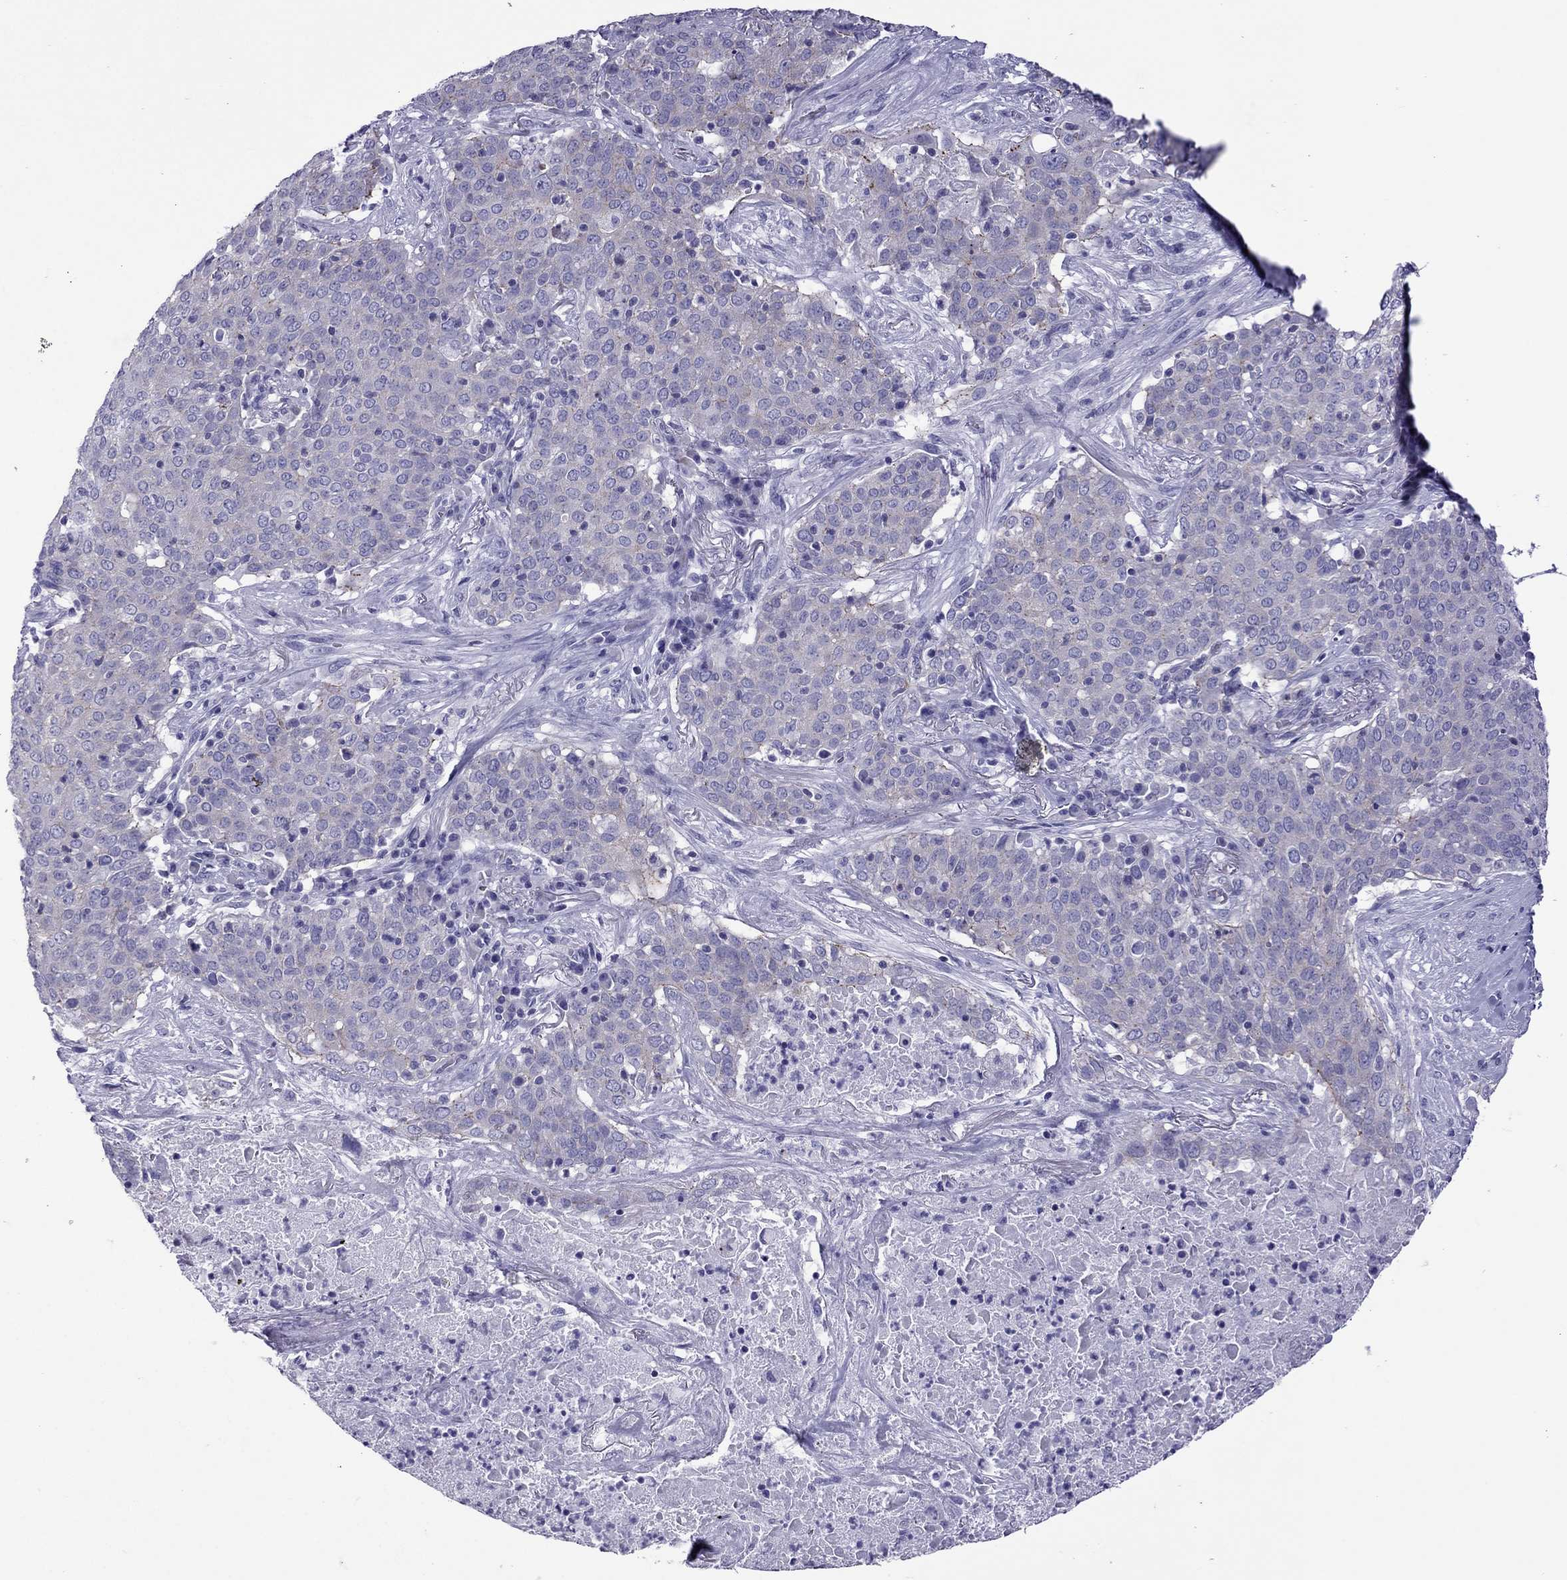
{"staining": {"intensity": "weak", "quantity": "<25%", "location": "cytoplasmic/membranous"}, "tissue": "lung cancer", "cell_type": "Tumor cells", "image_type": "cancer", "snomed": [{"axis": "morphology", "description": "Squamous cell carcinoma, NOS"}, {"axis": "topography", "description": "Lung"}], "caption": "An image of lung cancer (squamous cell carcinoma) stained for a protein demonstrates no brown staining in tumor cells.", "gene": "MYL11", "patient": {"sex": "male", "age": 82}}